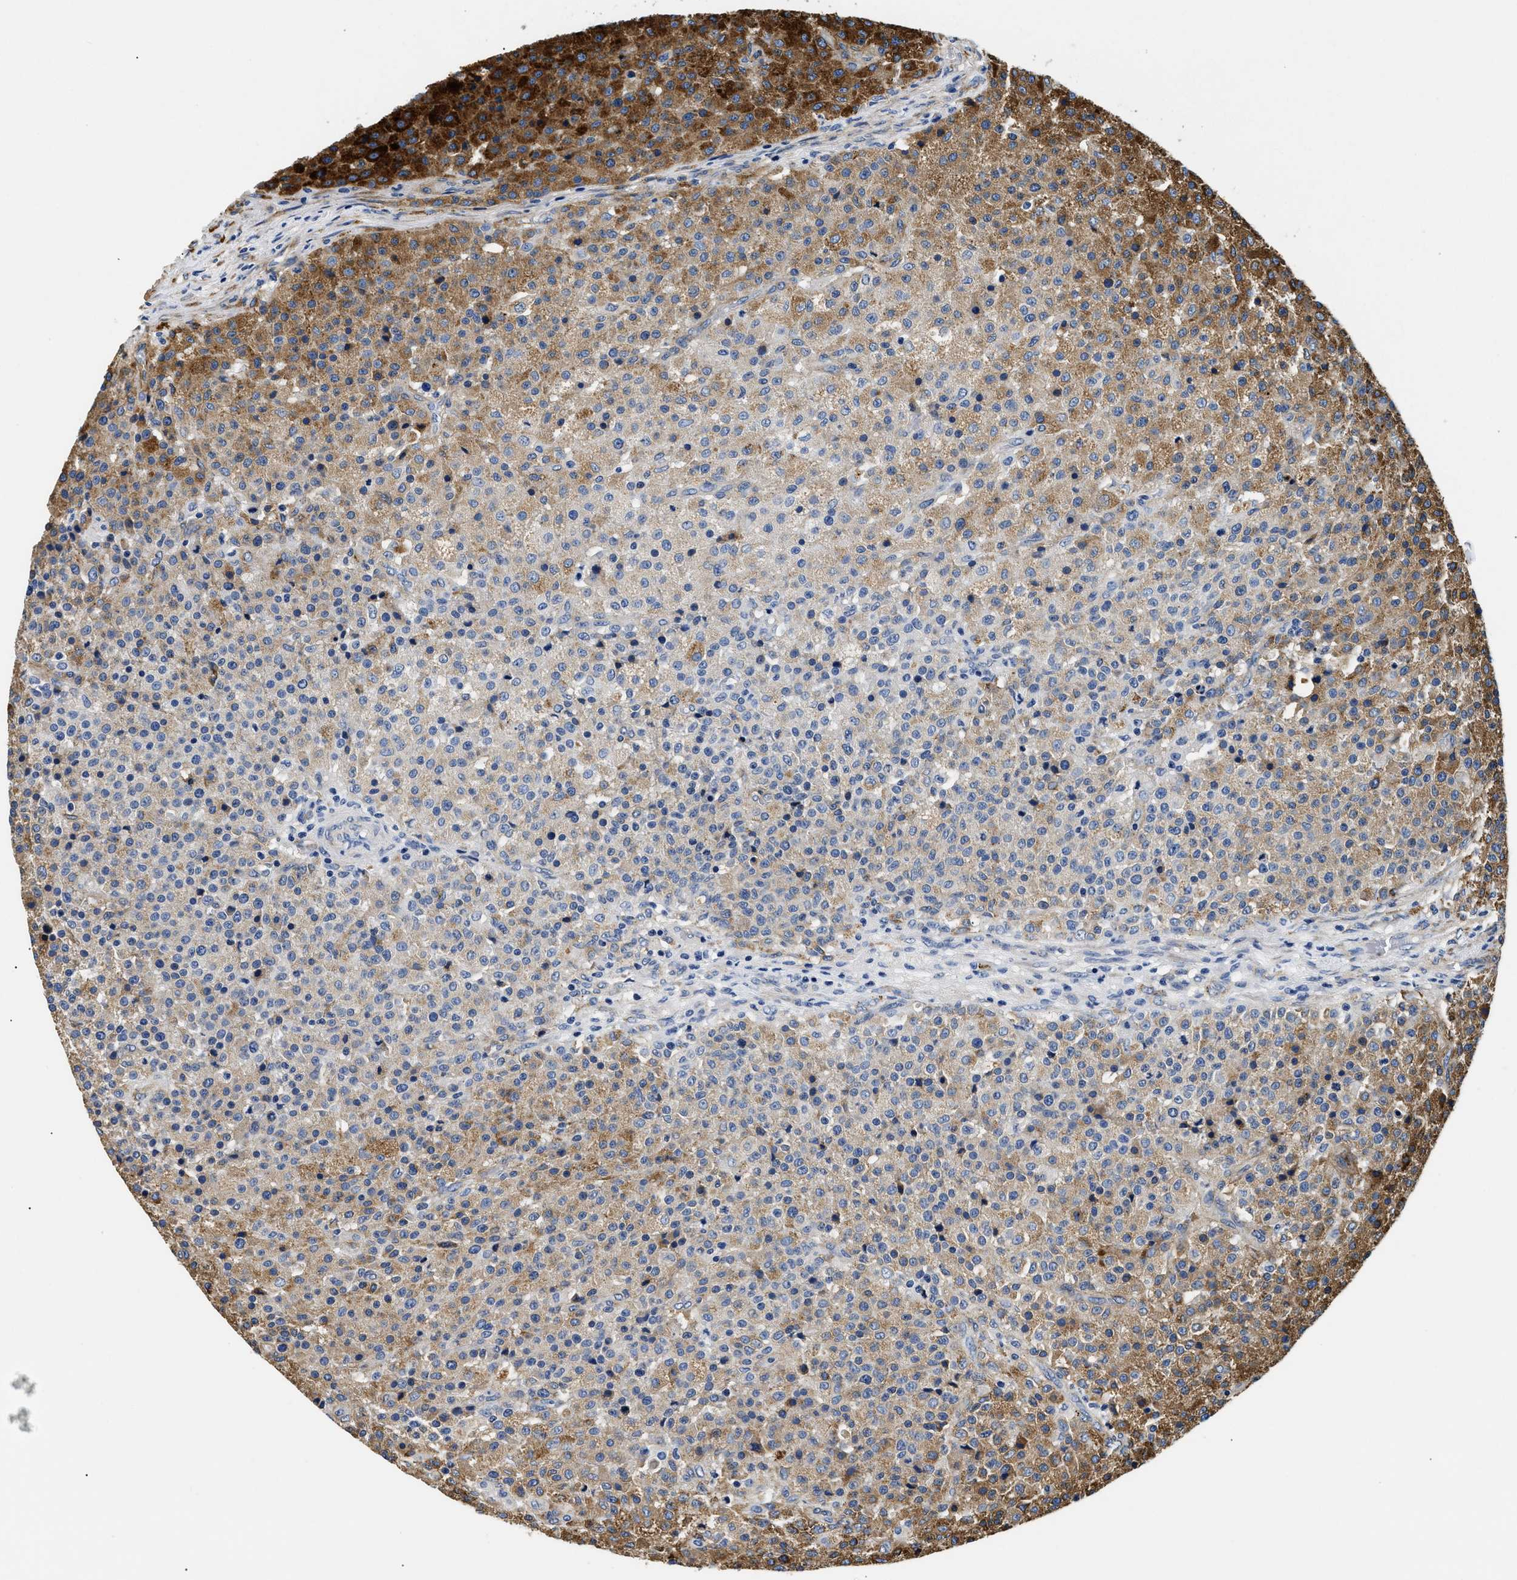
{"staining": {"intensity": "strong", "quantity": "25%-75%", "location": "cytoplasmic/membranous"}, "tissue": "testis cancer", "cell_type": "Tumor cells", "image_type": "cancer", "snomed": [{"axis": "morphology", "description": "Seminoma, NOS"}, {"axis": "topography", "description": "Testis"}], "caption": "This histopathology image displays IHC staining of testis cancer (seminoma), with high strong cytoplasmic/membranous expression in approximately 25%-75% of tumor cells.", "gene": "LAMA3", "patient": {"sex": "male", "age": 59}}